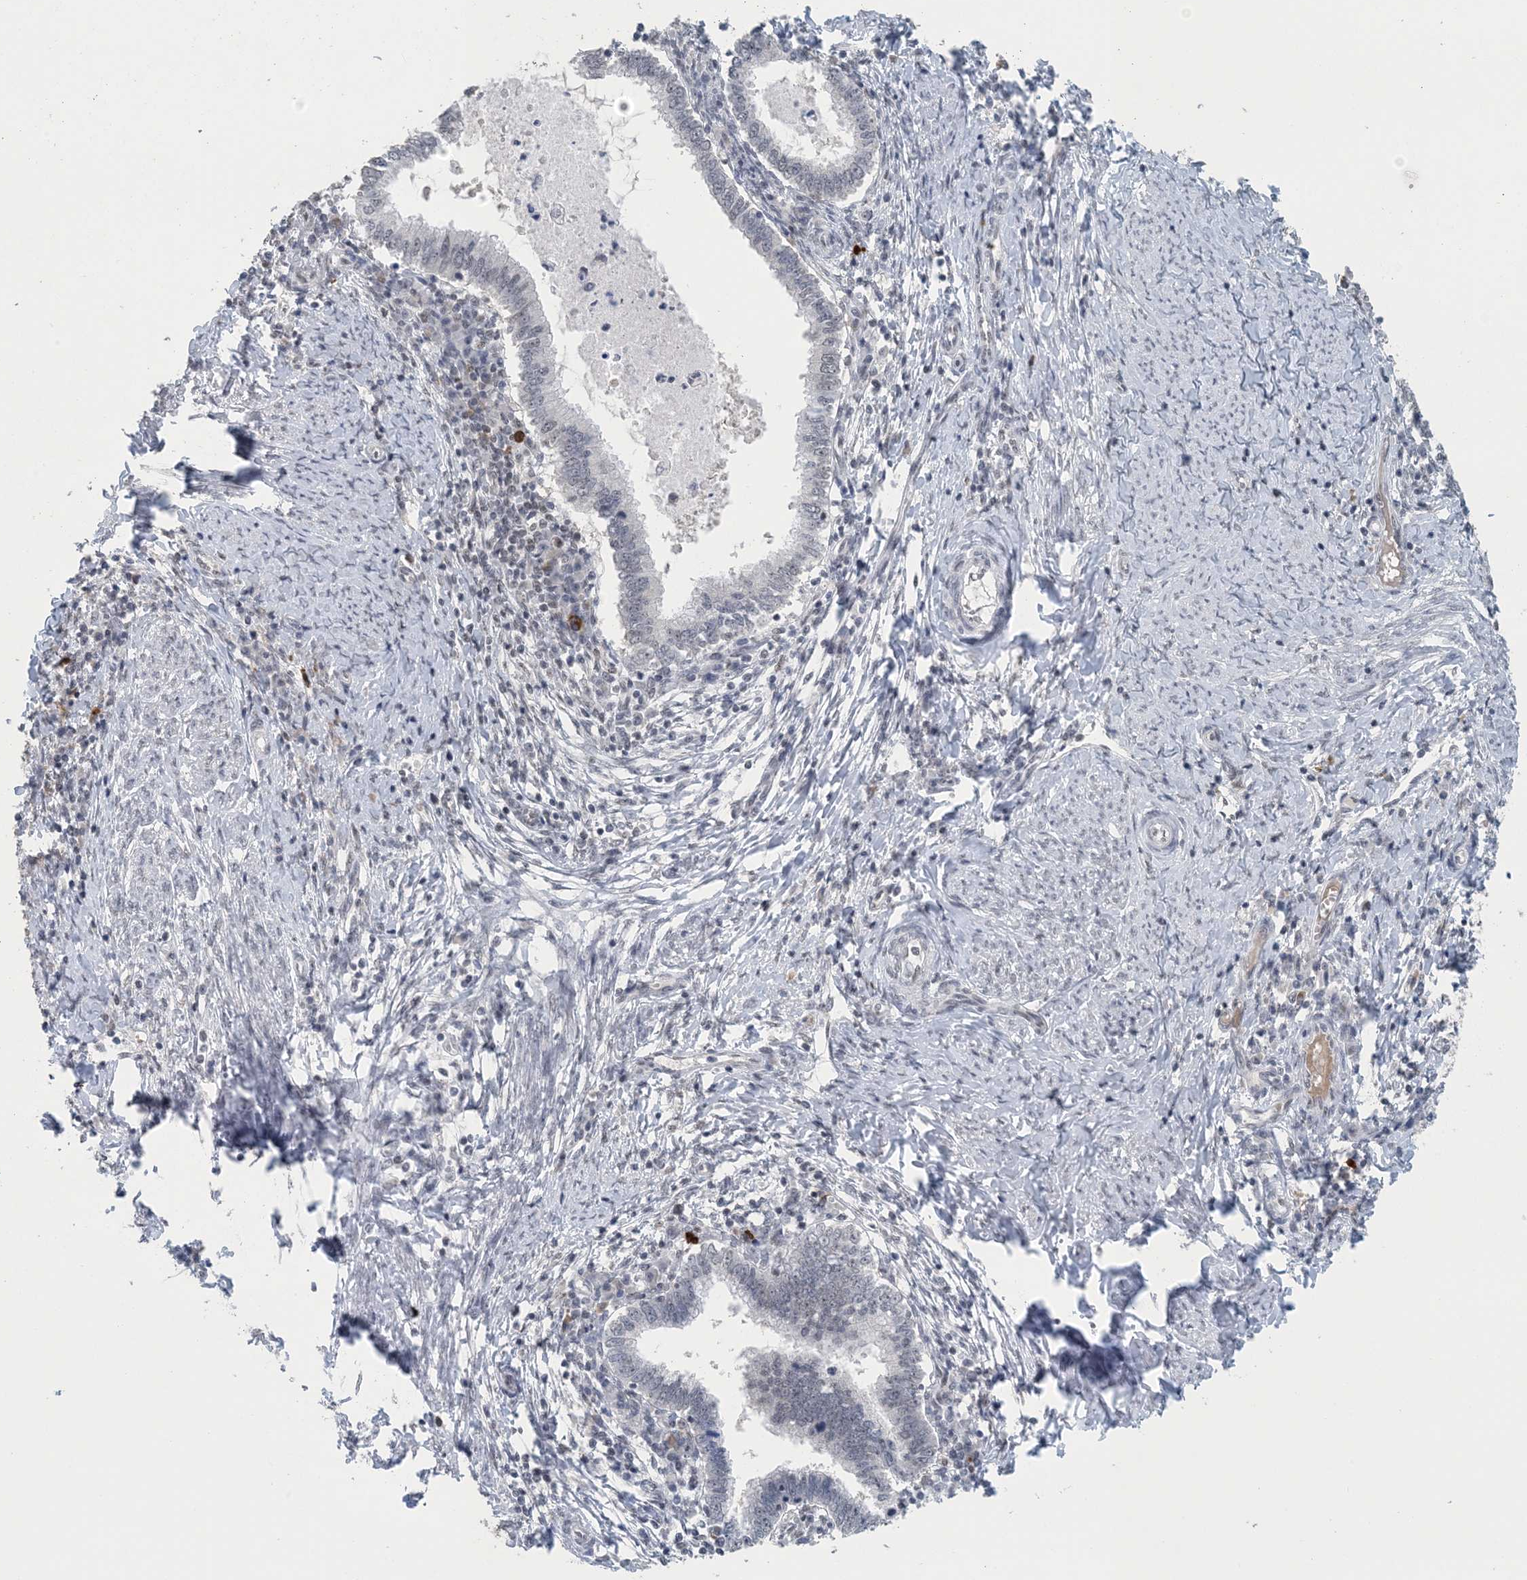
{"staining": {"intensity": "negative", "quantity": "none", "location": "none"}, "tissue": "cervical cancer", "cell_type": "Tumor cells", "image_type": "cancer", "snomed": [{"axis": "morphology", "description": "Adenocarcinoma, NOS"}, {"axis": "topography", "description": "Cervix"}], "caption": "This is an IHC histopathology image of cervical cancer (adenocarcinoma). There is no positivity in tumor cells.", "gene": "MBD2", "patient": {"sex": "female", "age": 36}}